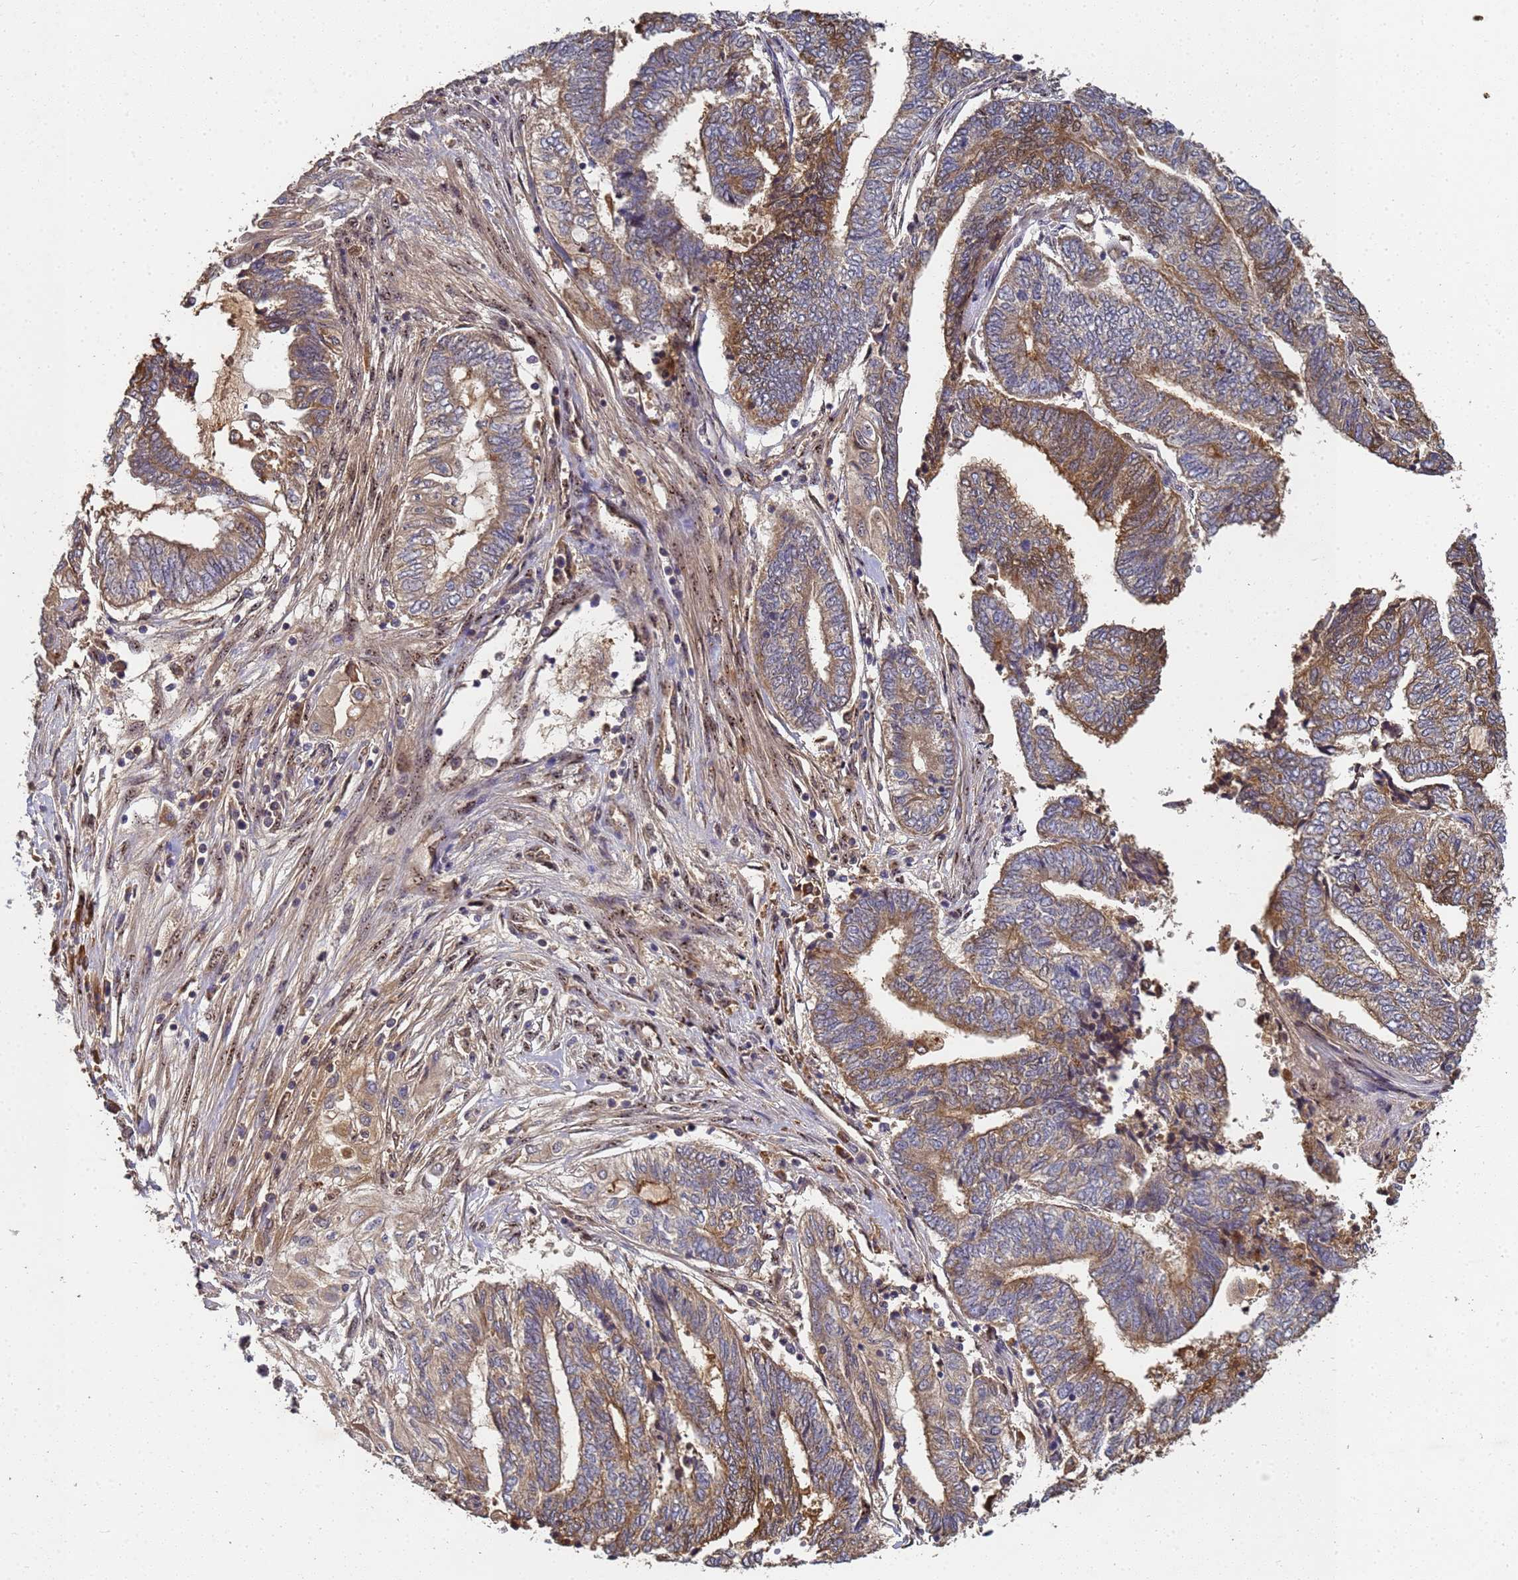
{"staining": {"intensity": "moderate", "quantity": "25%-75%", "location": "cytoplasmic/membranous"}, "tissue": "endometrial cancer", "cell_type": "Tumor cells", "image_type": "cancer", "snomed": [{"axis": "morphology", "description": "Adenocarcinoma, NOS"}, {"axis": "topography", "description": "Uterus"}, {"axis": "topography", "description": "Endometrium"}], "caption": "Endometrial cancer (adenocarcinoma) stained for a protein reveals moderate cytoplasmic/membranous positivity in tumor cells.", "gene": "SECISBP2", "patient": {"sex": "female", "age": 70}}